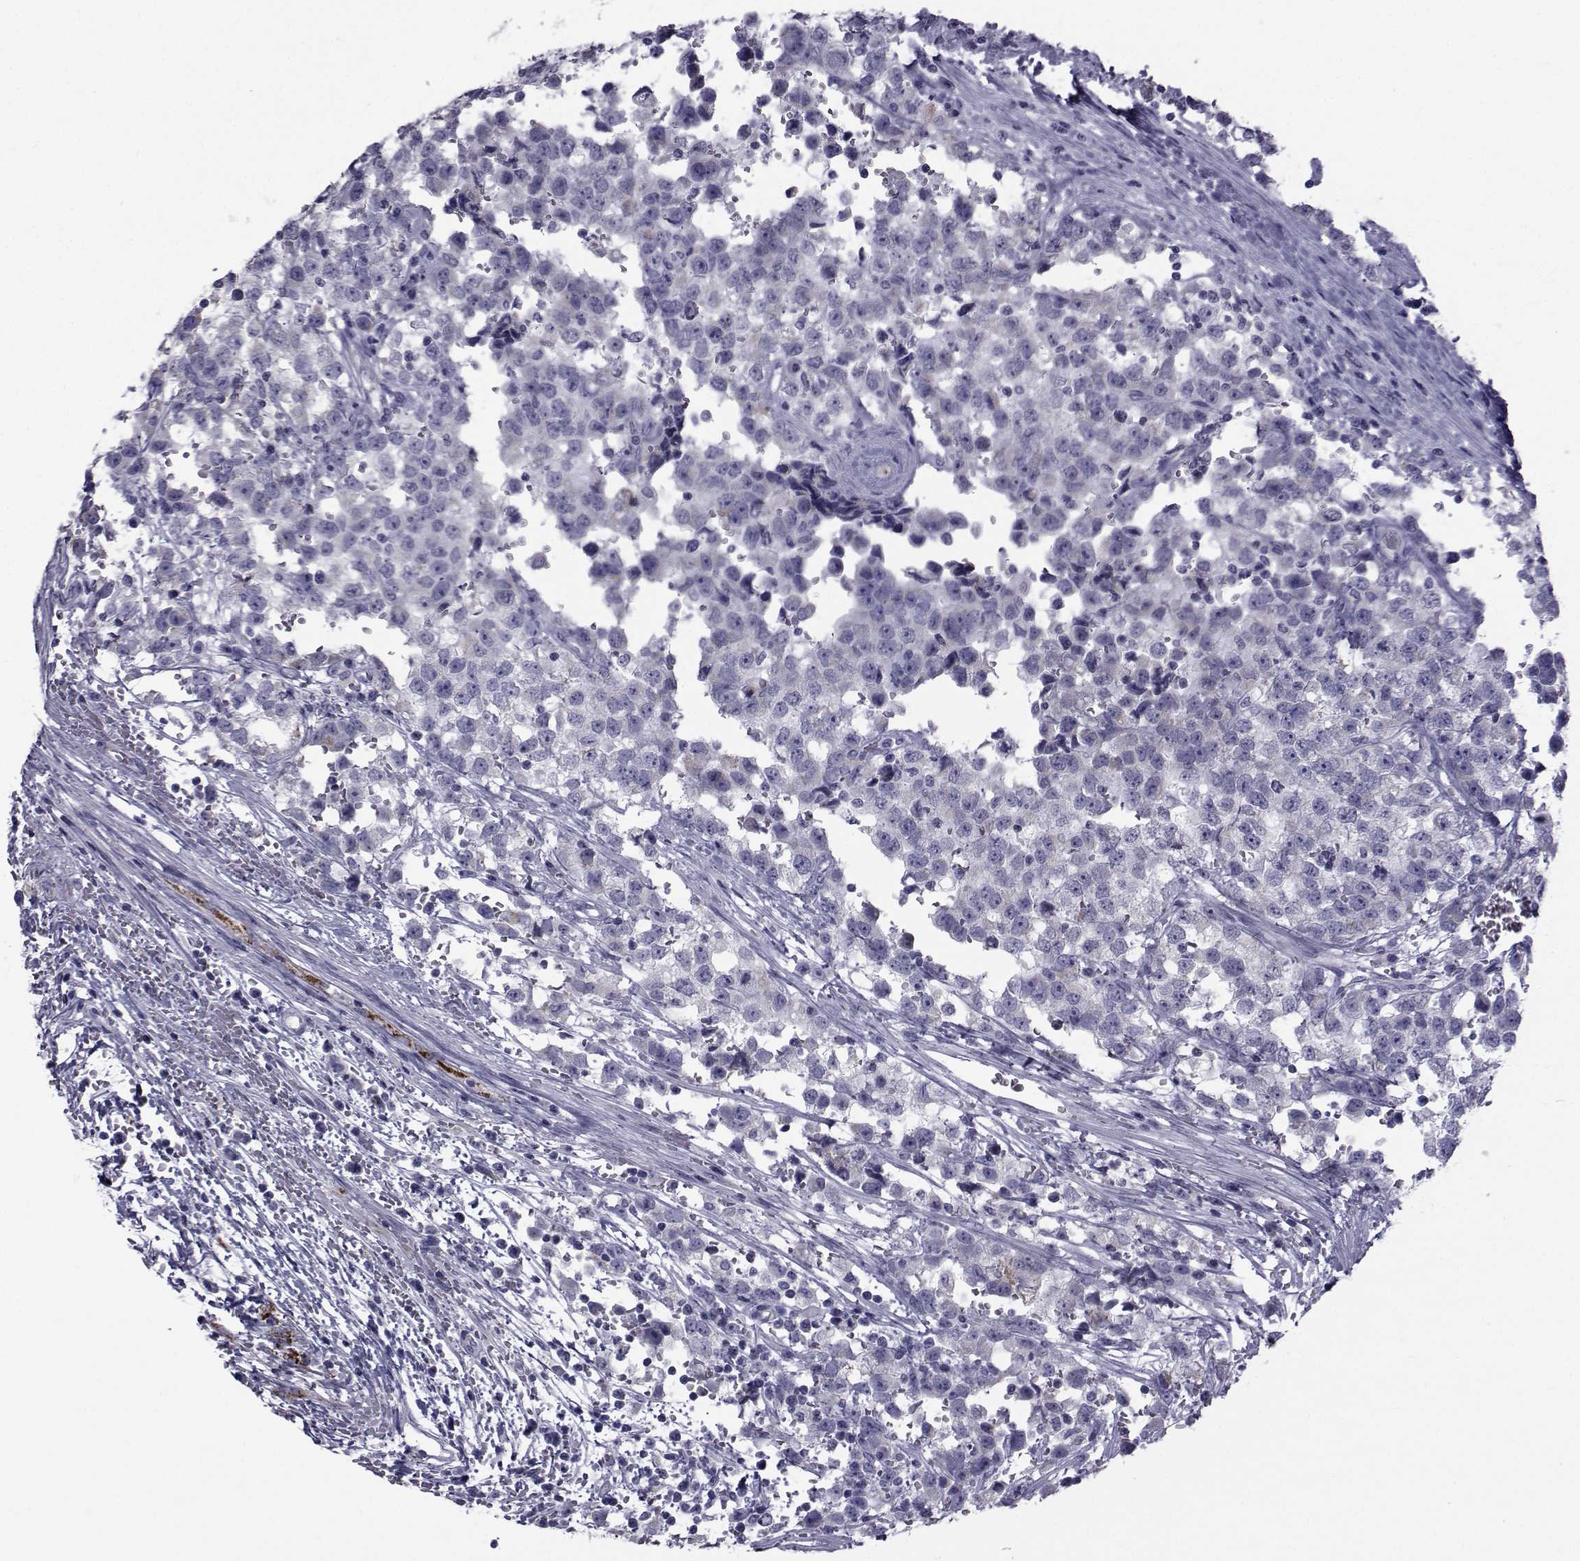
{"staining": {"intensity": "negative", "quantity": "none", "location": "none"}, "tissue": "testis cancer", "cell_type": "Tumor cells", "image_type": "cancer", "snomed": [{"axis": "morphology", "description": "Seminoma, NOS"}, {"axis": "topography", "description": "Testis"}], "caption": "Immunohistochemical staining of human testis seminoma displays no significant staining in tumor cells. (Stains: DAB IHC with hematoxylin counter stain, Microscopy: brightfield microscopy at high magnification).", "gene": "FDXR", "patient": {"sex": "male", "age": 34}}